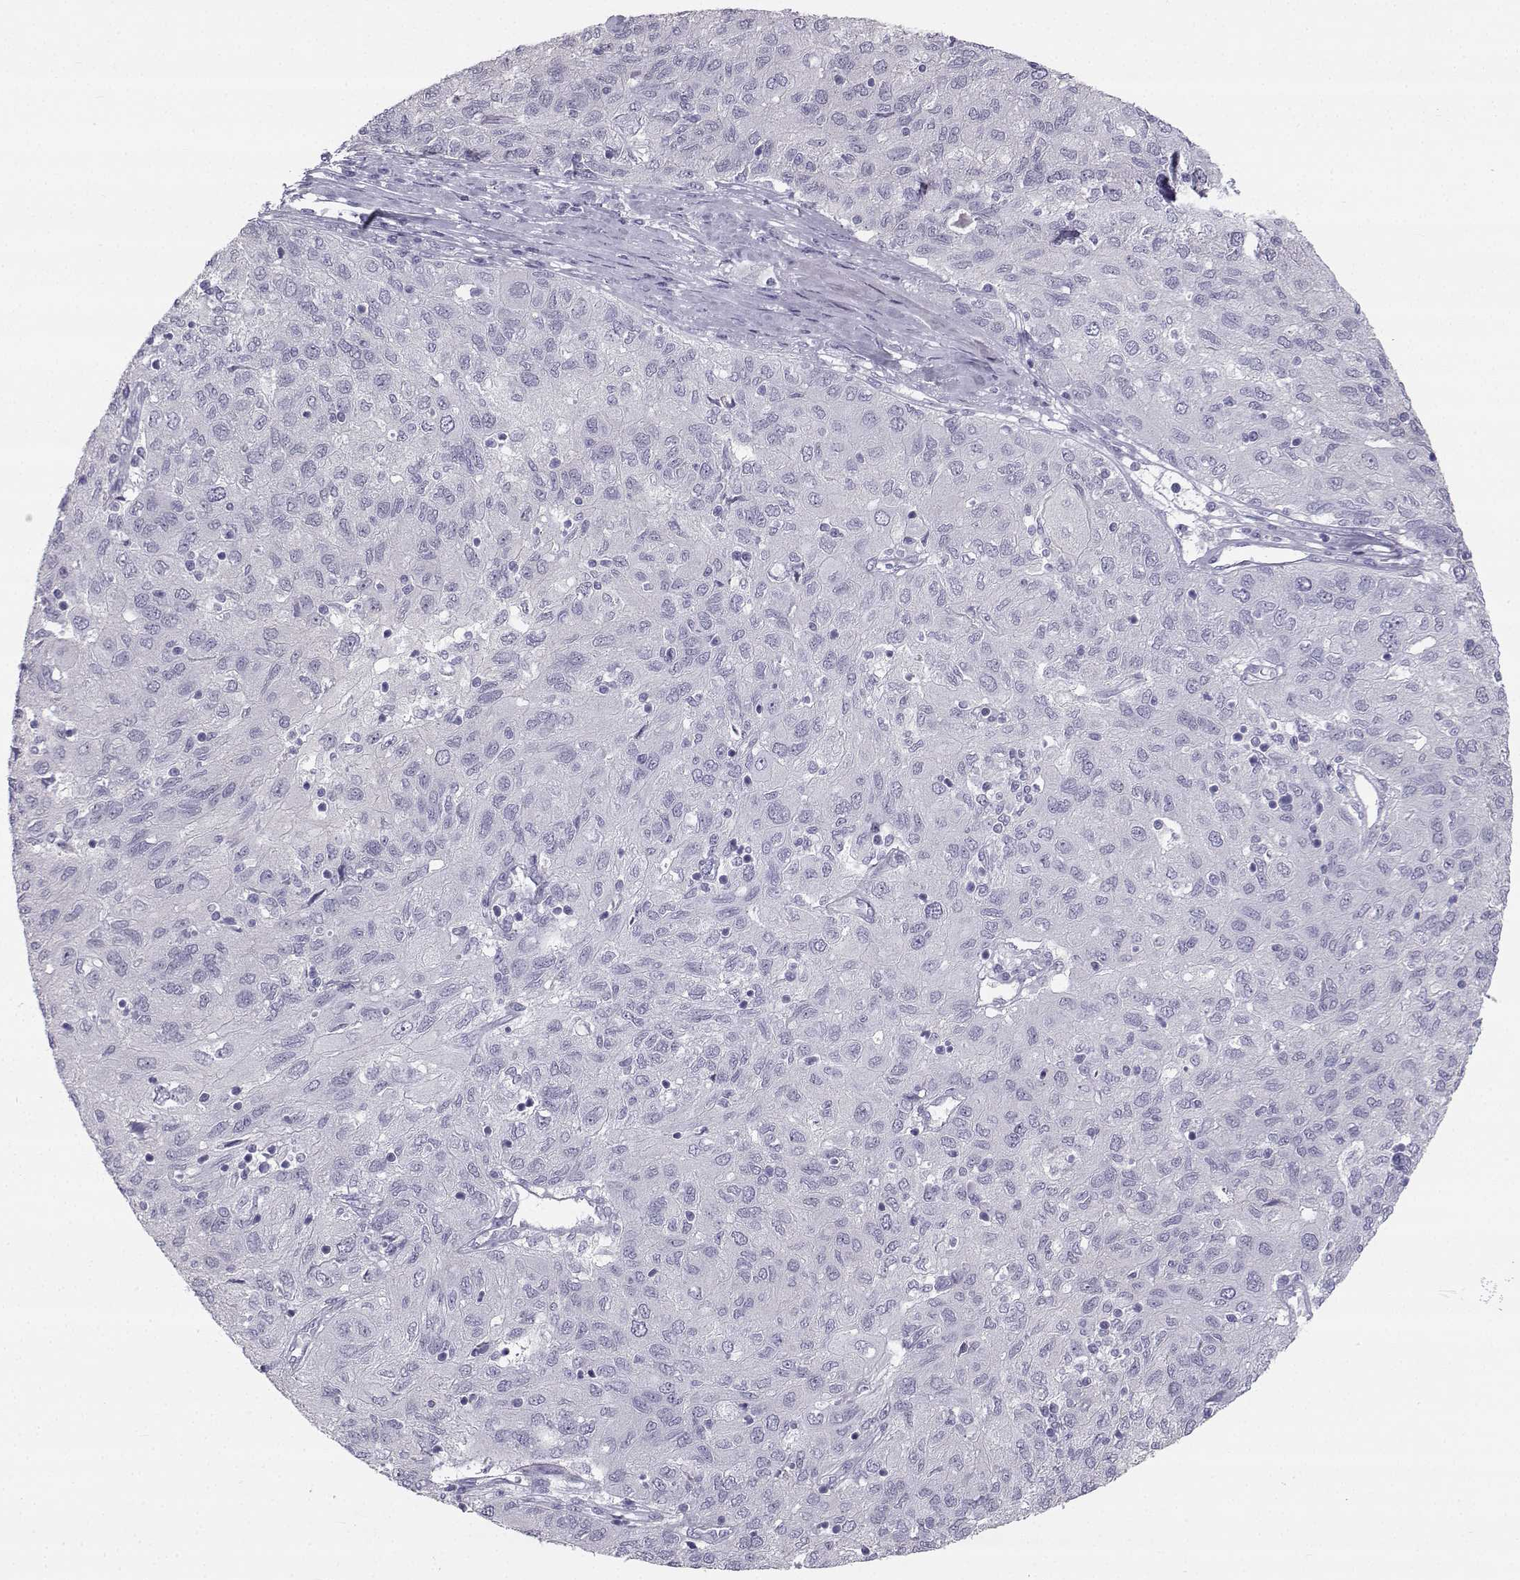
{"staining": {"intensity": "negative", "quantity": "none", "location": "none"}, "tissue": "ovarian cancer", "cell_type": "Tumor cells", "image_type": "cancer", "snomed": [{"axis": "morphology", "description": "Carcinoma, endometroid"}, {"axis": "topography", "description": "Ovary"}], "caption": "High magnification brightfield microscopy of ovarian cancer (endometroid carcinoma) stained with DAB (brown) and counterstained with hematoxylin (blue): tumor cells show no significant positivity.", "gene": "SYCE1", "patient": {"sex": "female", "age": 50}}